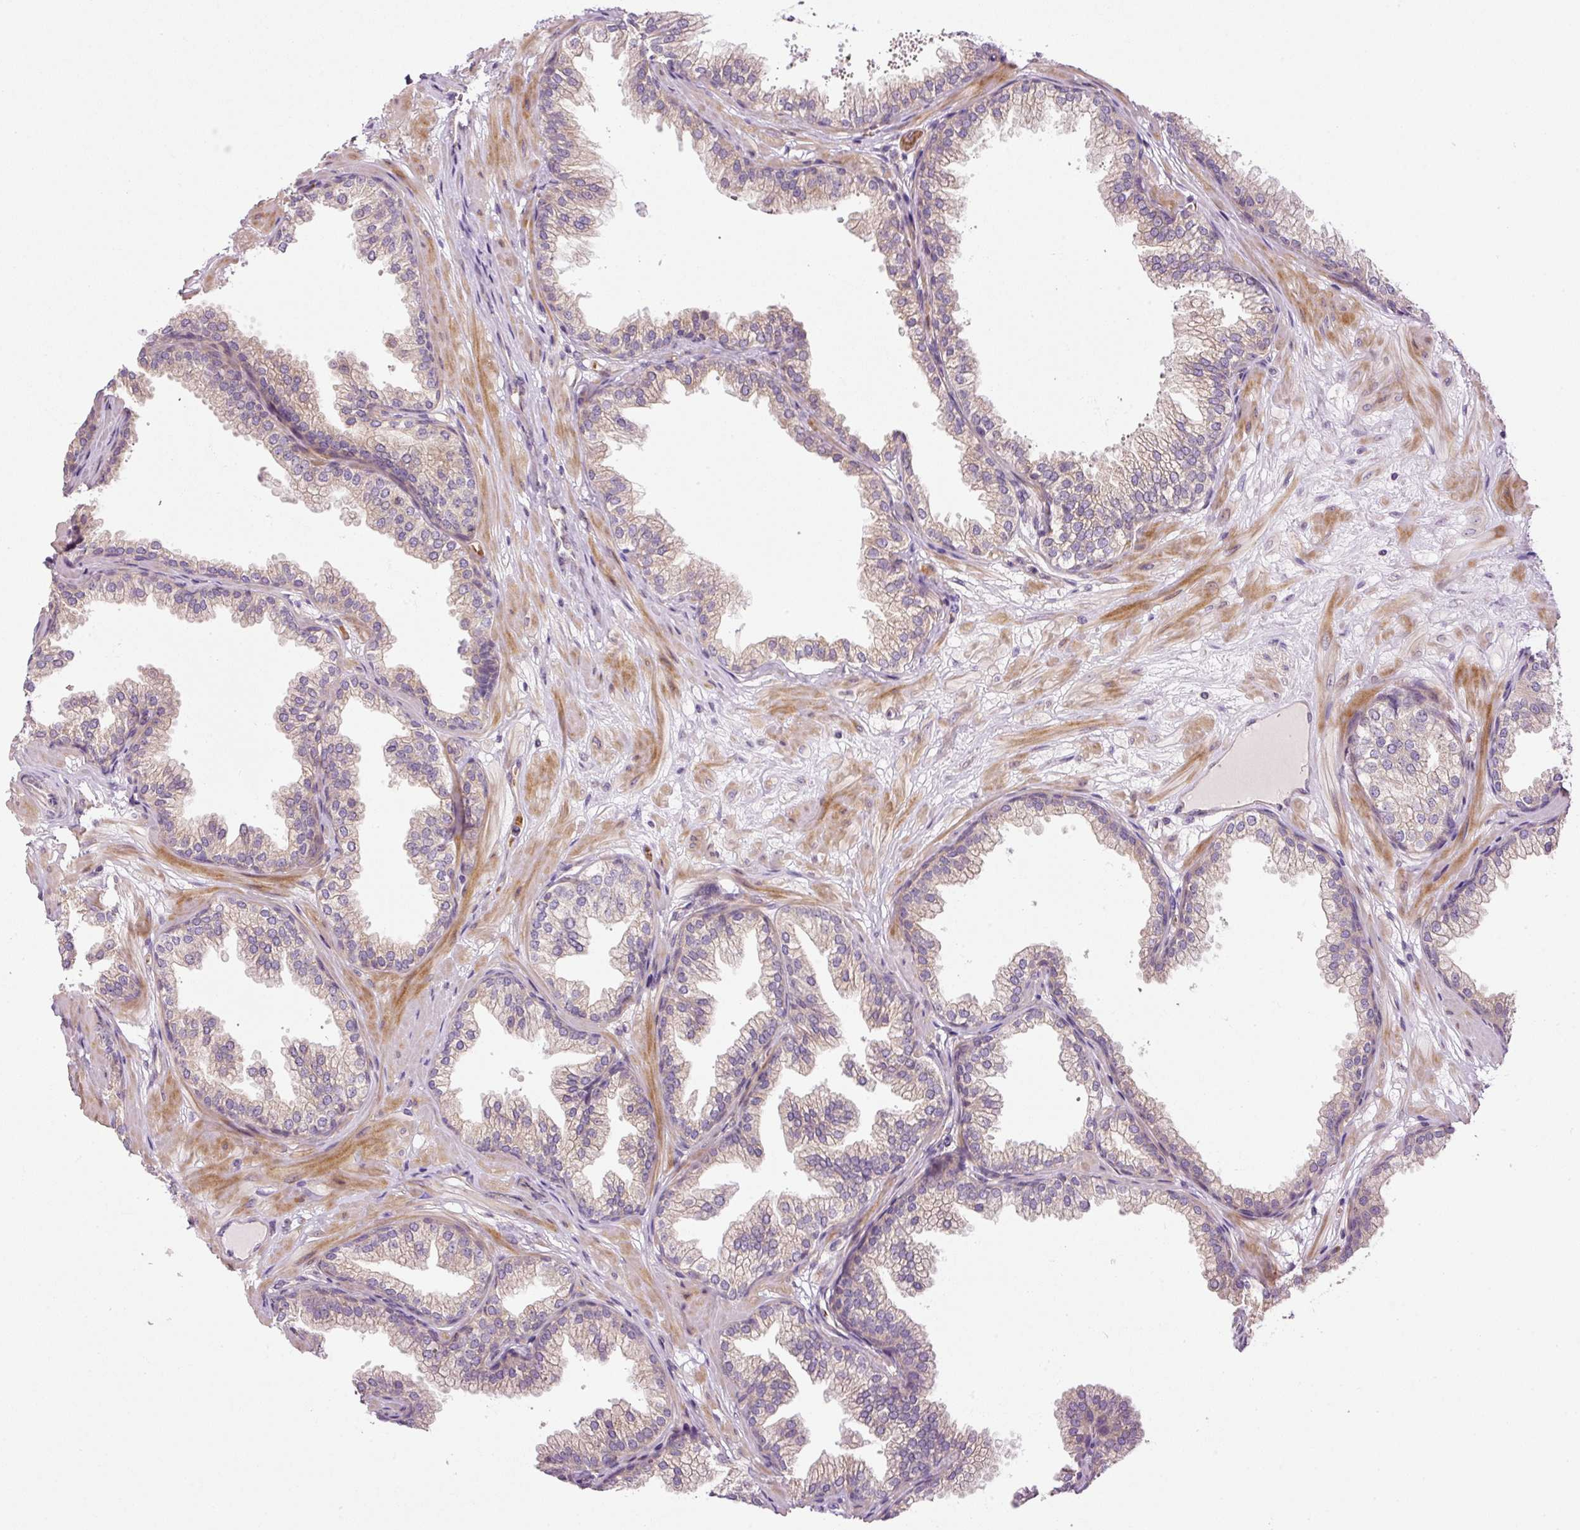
{"staining": {"intensity": "negative", "quantity": "none", "location": "none"}, "tissue": "prostate", "cell_type": "Glandular cells", "image_type": "normal", "snomed": [{"axis": "morphology", "description": "Normal tissue, NOS"}, {"axis": "topography", "description": "Prostate"}], "caption": "High power microscopy image of an immunohistochemistry (IHC) histopathology image of benign prostate, revealing no significant expression in glandular cells.", "gene": "TBC1D2B", "patient": {"sex": "male", "age": 37}}